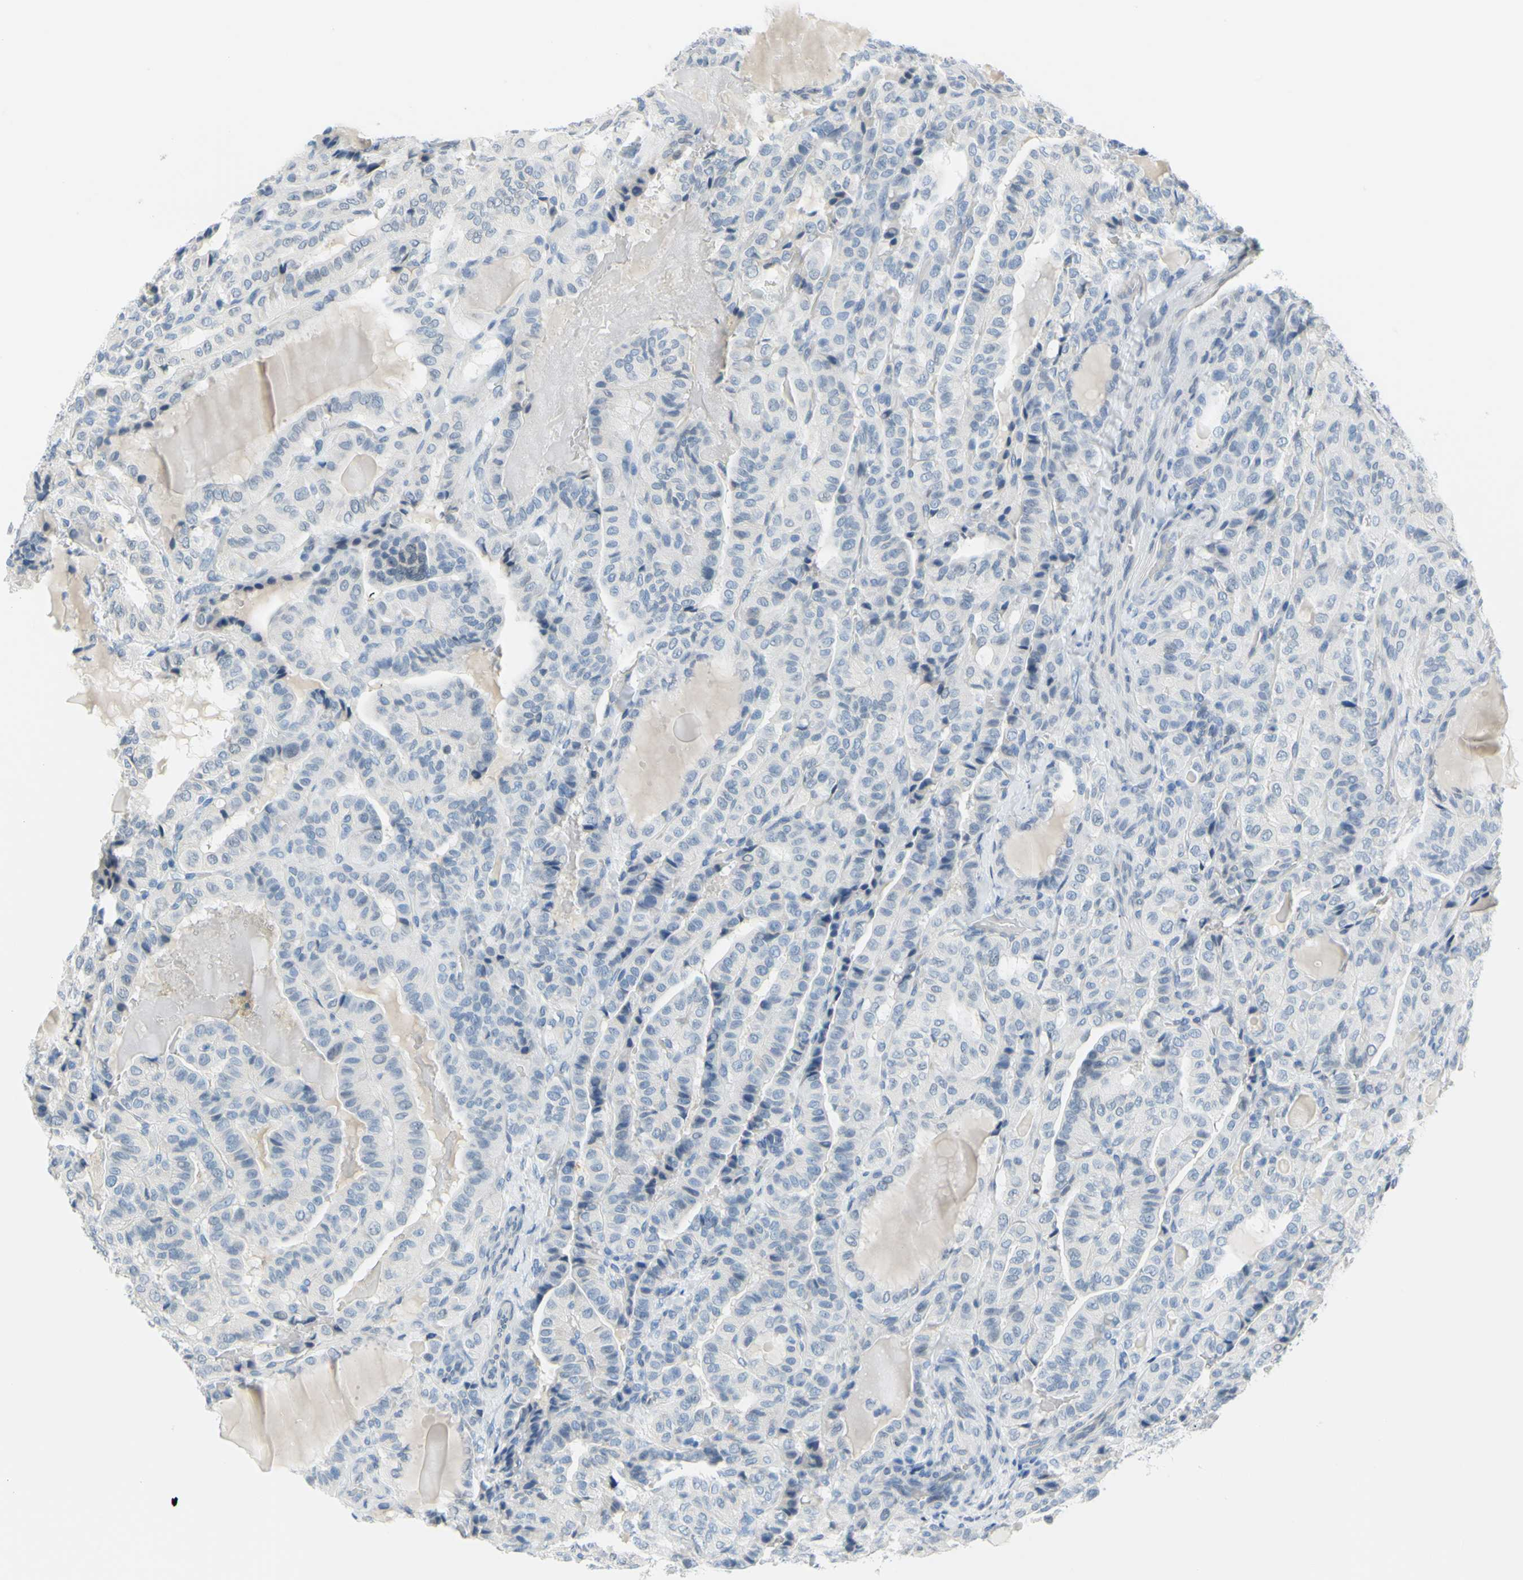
{"staining": {"intensity": "negative", "quantity": "none", "location": "none"}, "tissue": "thyroid cancer", "cell_type": "Tumor cells", "image_type": "cancer", "snomed": [{"axis": "morphology", "description": "Papillary adenocarcinoma, NOS"}, {"axis": "topography", "description": "Thyroid gland"}], "caption": "Immunohistochemical staining of thyroid papillary adenocarcinoma shows no significant expression in tumor cells.", "gene": "DCT", "patient": {"sex": "male", "age": 77}}